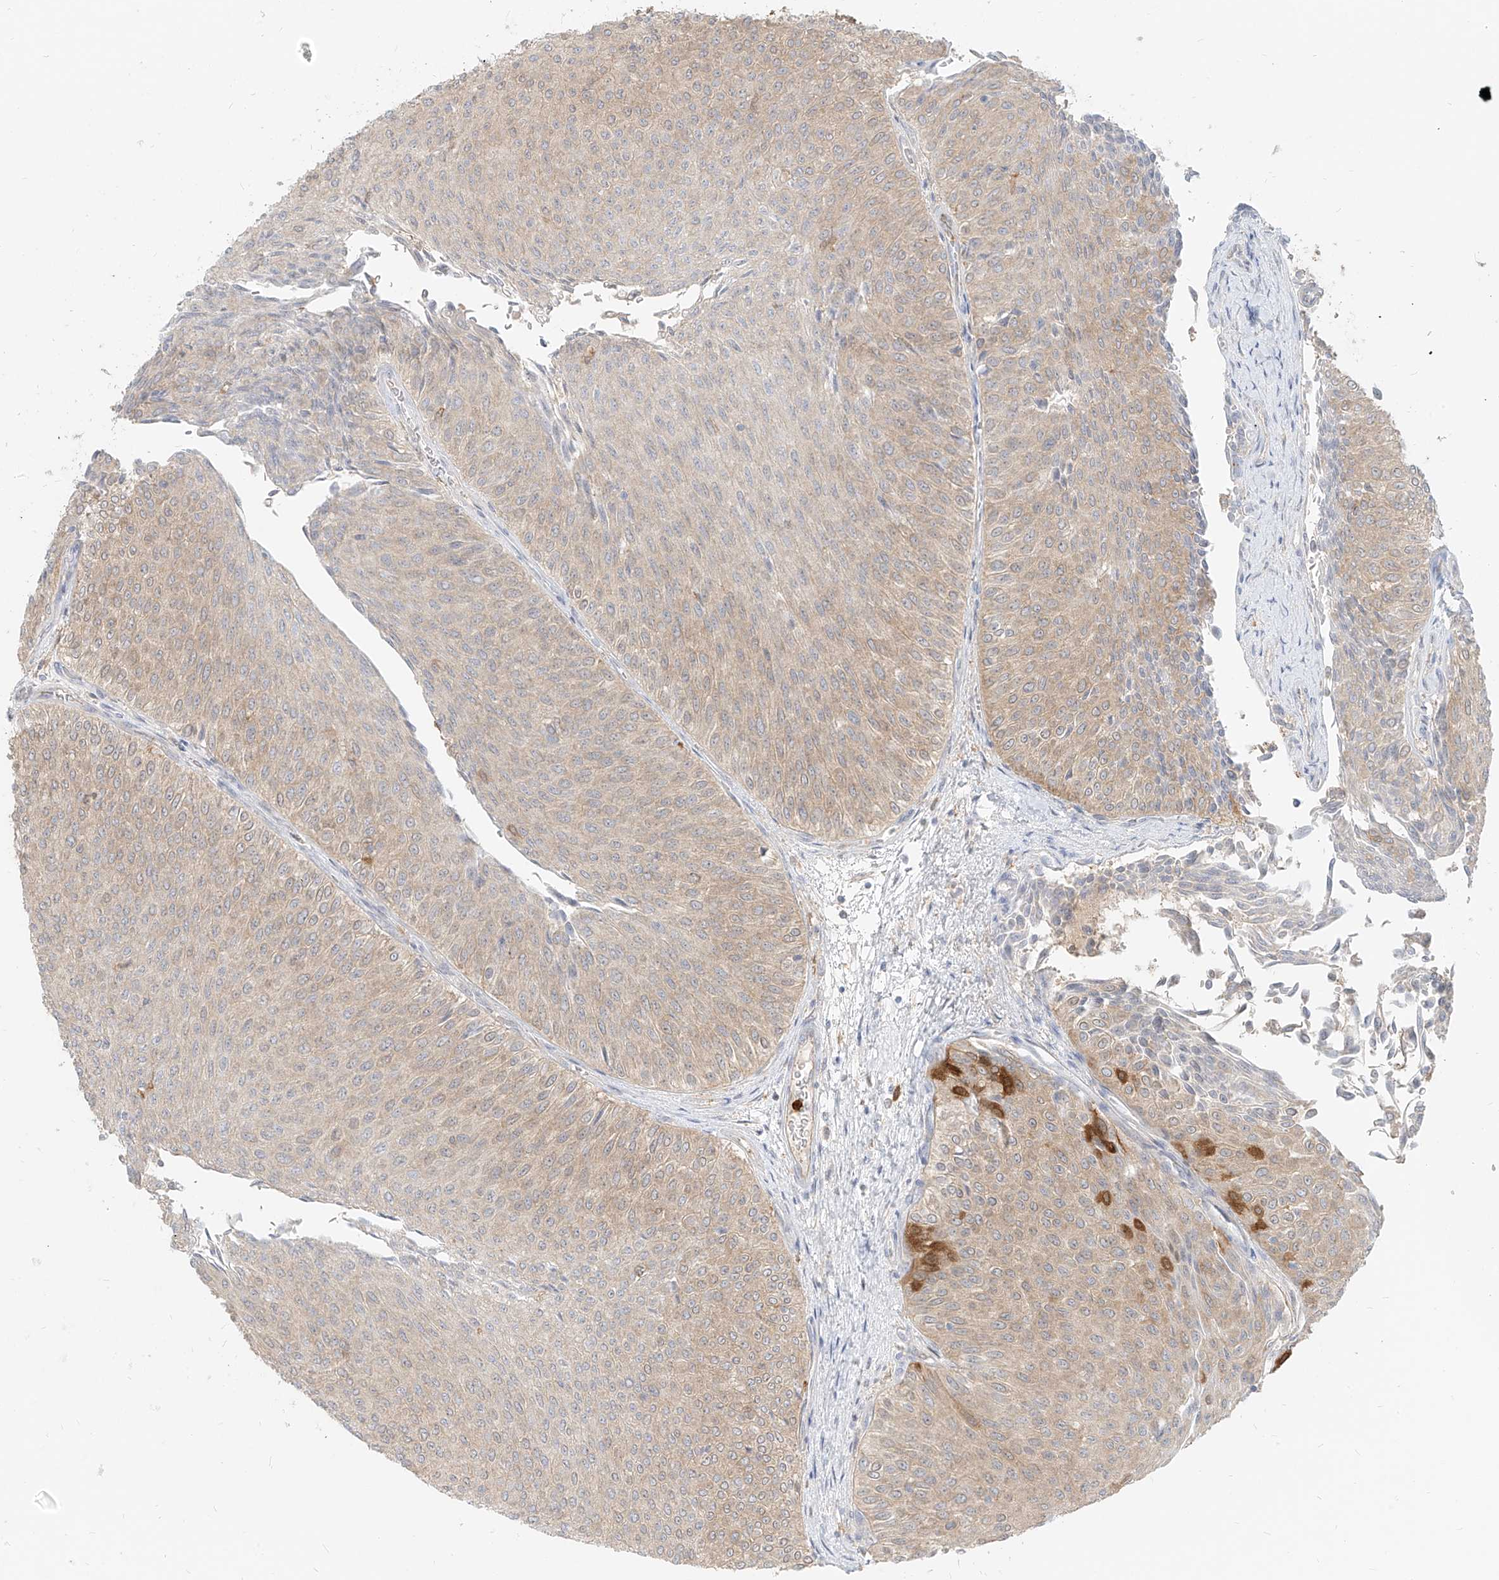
{"staining": {"intensity": "weak", "quantity": ">75%", "location": "cytoplasmic/membranous"}, "tissue": "urothelial cancer", "cell_type": "Tumor cells", "image_type": "cancer", "snomed": [{"axis": "morphology", "description": "Urothelial carcinoma, Low grade"}, {"axis": "topography", "description": "Urinary bladder"}], "caption": "Brown immunohistochemical staining in urothelial cancer demonstrates weak cytoplasmic/membranous staining in approximately >75% of tumor cells.", "gene": "PGD", "patient": {"sex": "male", "age": 78}}